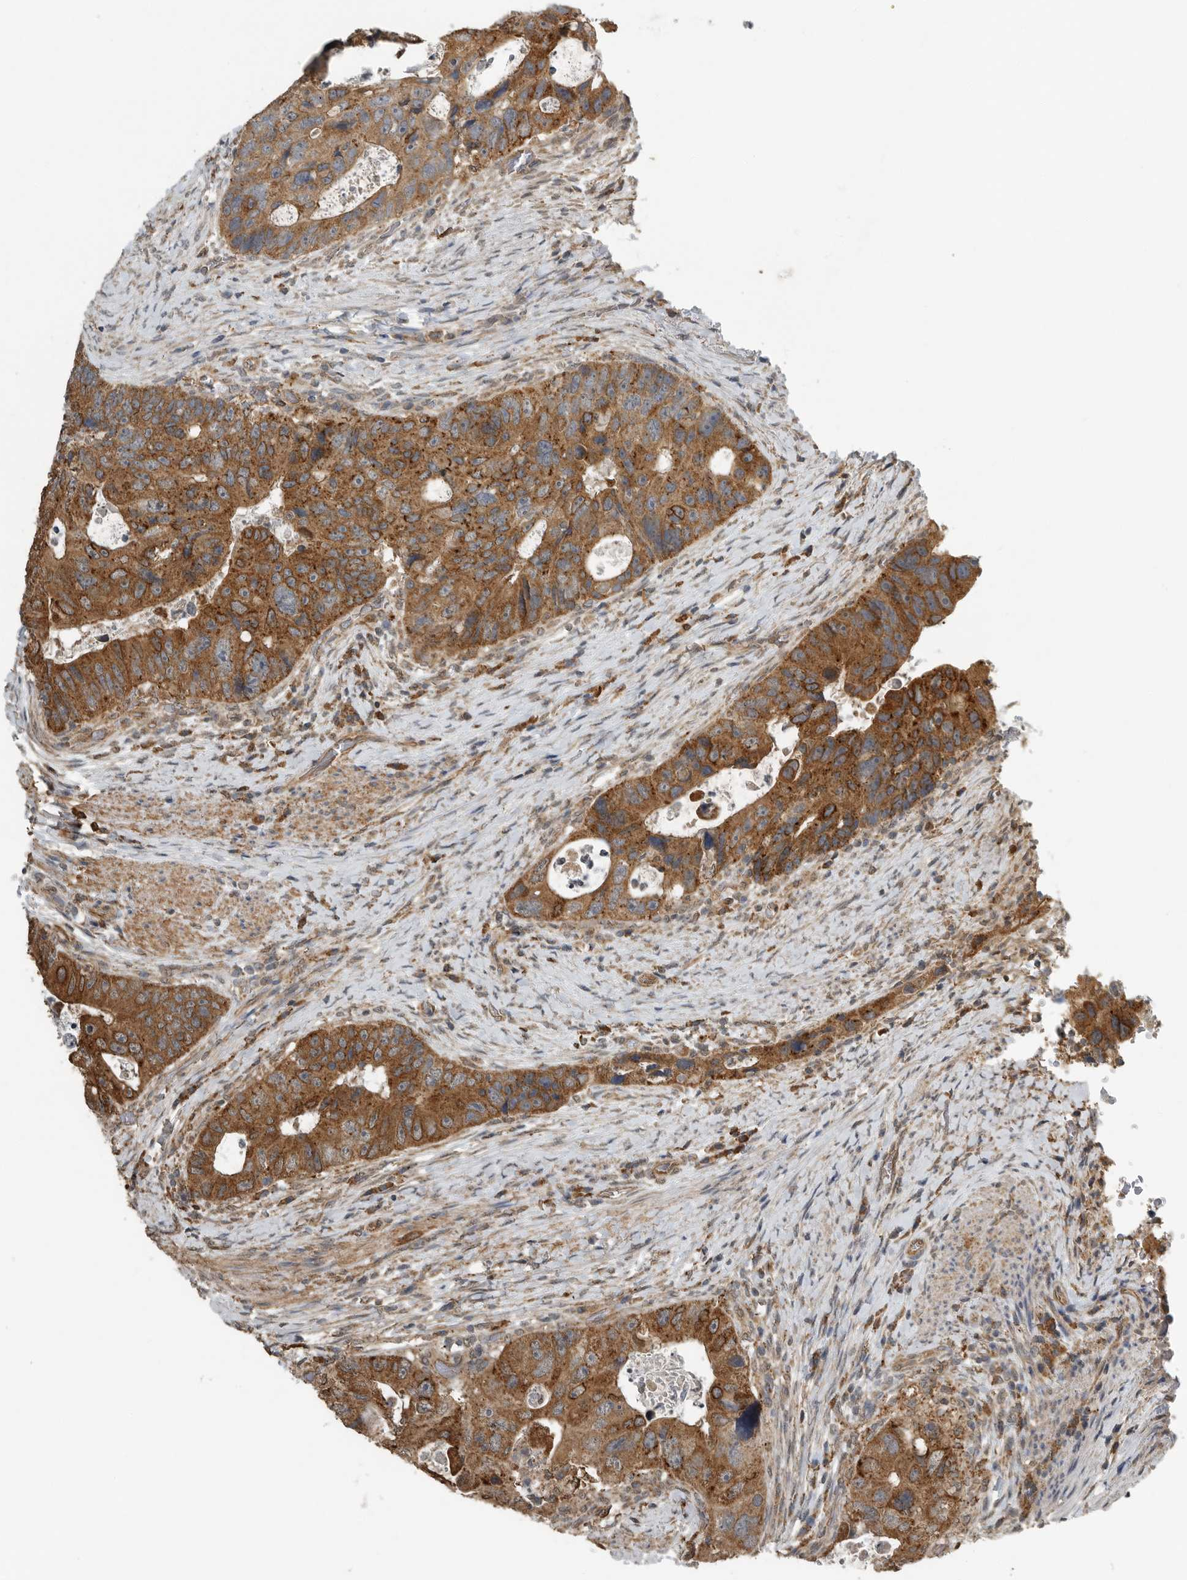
{"staining": {"intensity": "strong", "quantity": ">75%", "location": "cytoplasmic/membranous"}, "tissue": "colorectal cancer", "cell_type": "Tumor cells", "image_type": "cancer", "snomed": [{"axis": "morphology", "description": "Adenocarcinoma, NOS"}, {"axis": "topography", "description": "Rectum"}], "caption": "Strong cytoplasmic/membranous expression is appreciated in about >75% of tumor cells in colorectal adenocarcinoma.", "gene": "AFAP1", "patient": {"sex": "male", "age": 59}}